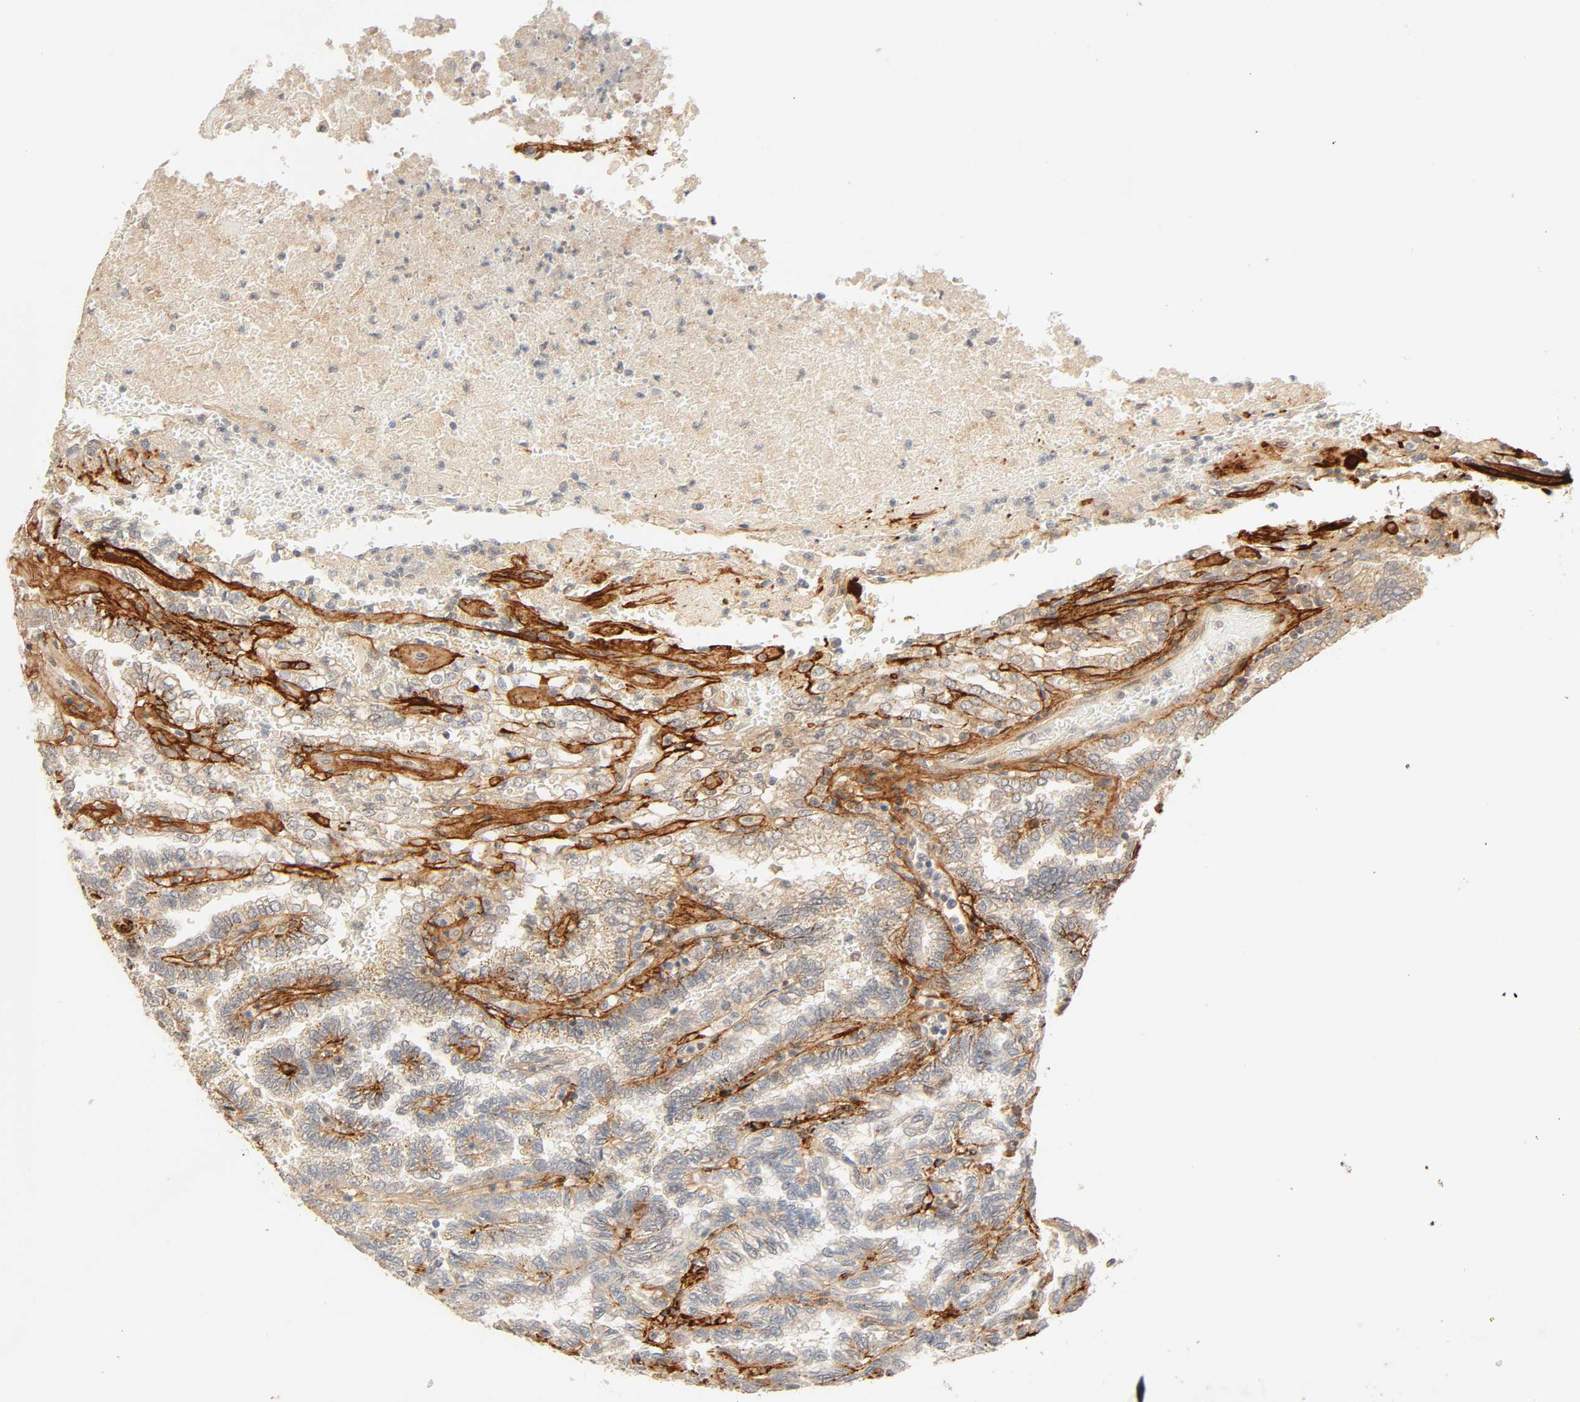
{"staining": {"intensity": "moderate", "quantity": "25%-75%", "location": "cytoplasmic/membranous"}, "tissue": "renal cancer", "cell_type": "Tumor cells", "image_type": "cancer", "snomed": [{"axis": "morphology", "description": "Inflammation, NOS"}, {"axis": "morphology", "description": "Adenocarcinoma, NOS"}, {"axis": "topography", "description": "Kidney"}], "caption": "Immunohistochemical staining of human adenocarcinoma (renal) displays moderate cytoplasmic/membranous protein positivity in approximately 25%-75% of tumor cells. (IHC, brightfield microscopy, high magnification).", "gene": "CACNA1G", "patient": {"sex": "male", "age": 68}}